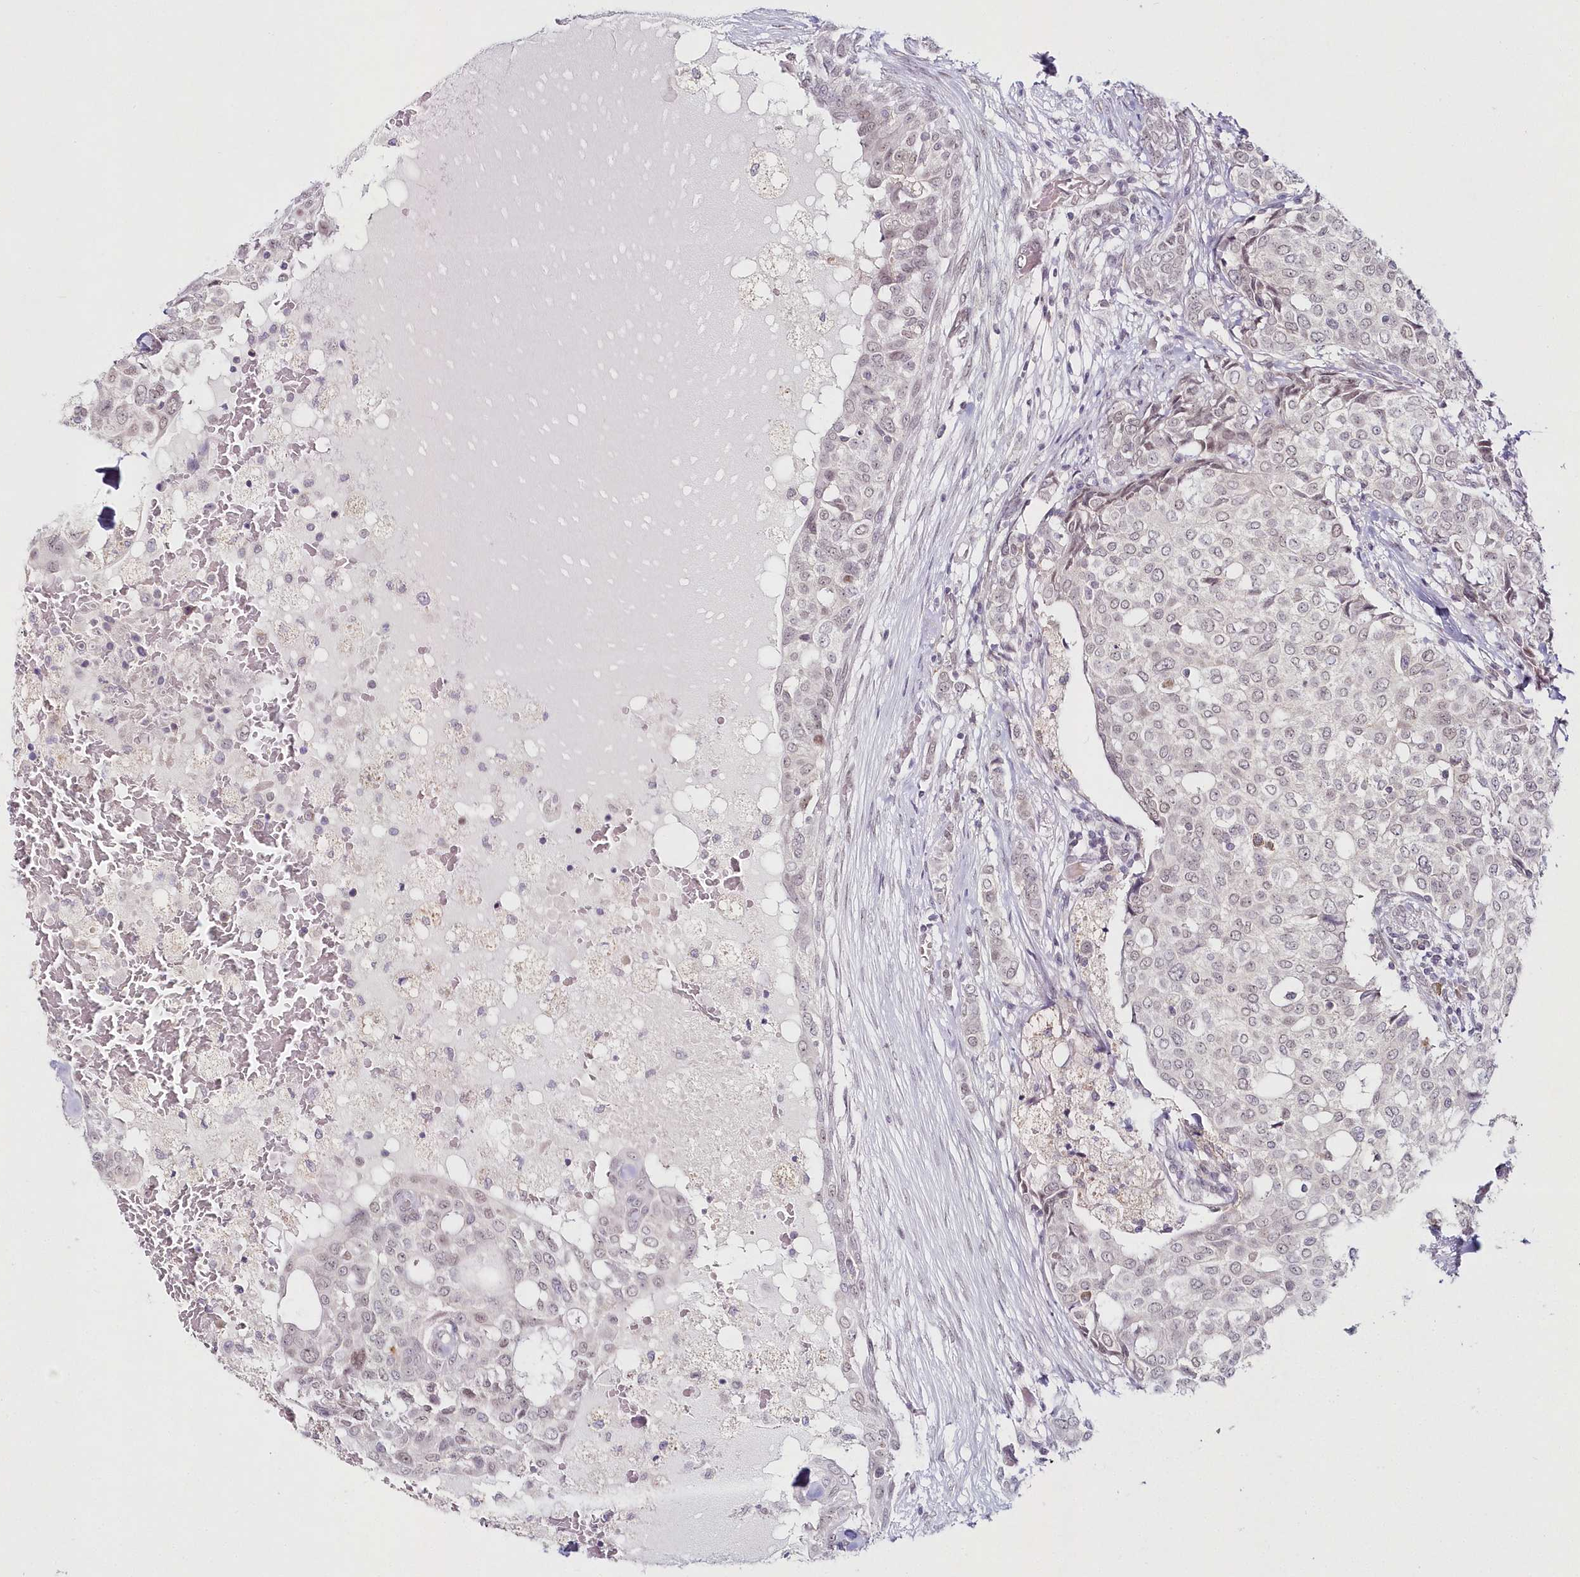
{"staining": {"intensity": "weak", "quantity": "<25%", "location": "nuclear"}, "tissue": "breast cancer", "cell_type": "Tumor cells", "image_type": "cancer", "snomed": [{"axis": "morphology", "description": "Lobular carcinoma"}, {"axis": "topography", "description": "Breast"}], "caption": "Immunohistochemical staining of breast cancer (lobular carcinoma) displays no significant positivity in tumor cells. (Stains: DAB IHC with hematoxylin counter stain, Microscopy: brightfield microscopy at high magnification).", "gene": "HYCC2", "patient": {"sex": "female", "age": 51}}